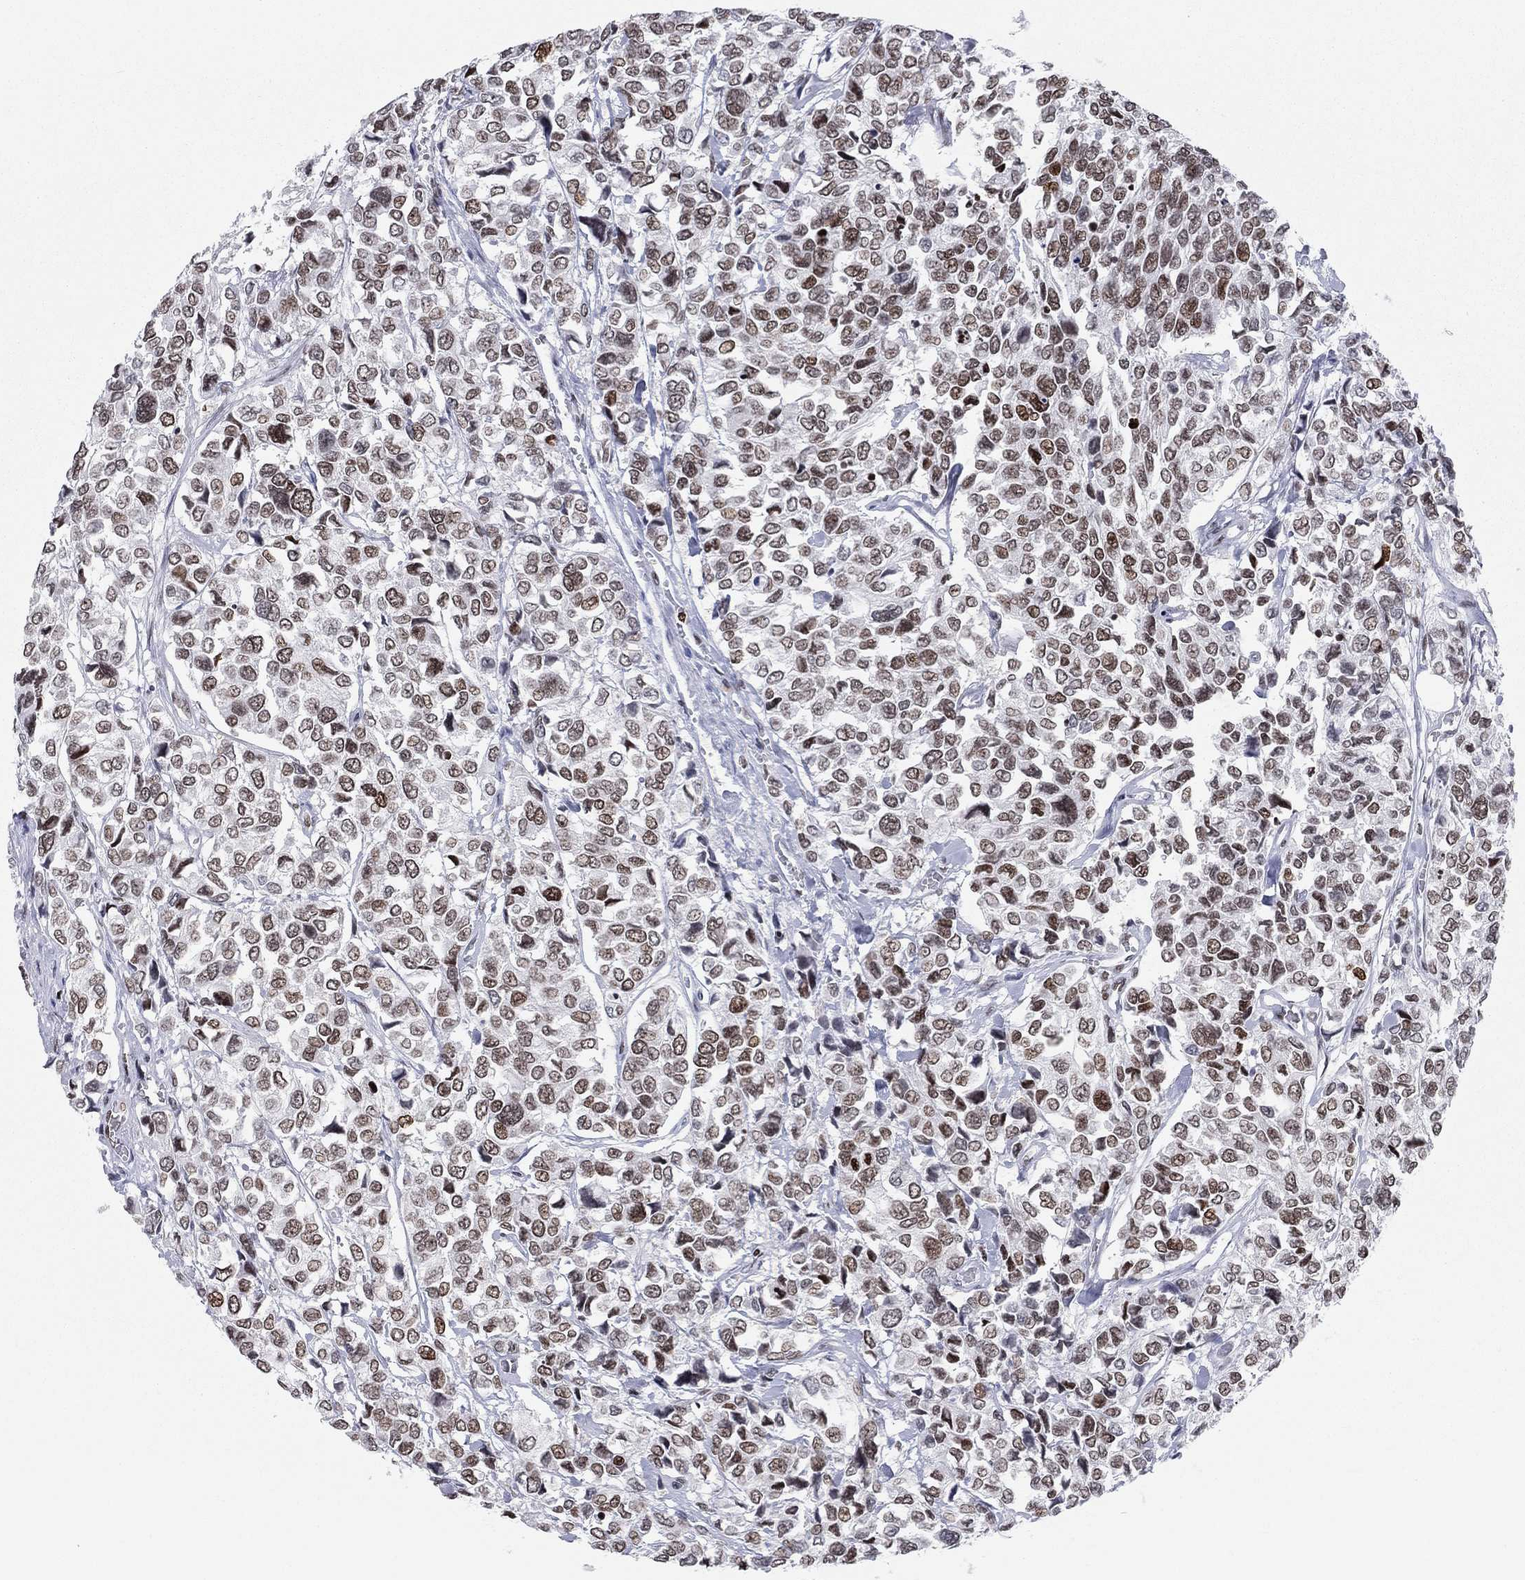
{"staining": {"intensity": "moderate", "quantity": "<25%", "location": "nuclear"}, "tissue": "urothelial cancer", "cell_type": "Tumor cells", "image_type": "cancer", "snomed": [{"axis": "morphology", "description": "Urothelial carcinoma, High grade"}, {"axis": "topography", "description": "Urinary bladder"}], "caption": "Protein staining of urothelial carcinoma (high-grade) tissue shows moderate nuclear expression in approximately <25% of tumor cells.", "gene": "H2AX", "patient": {"sex": "male", "age": 77}}